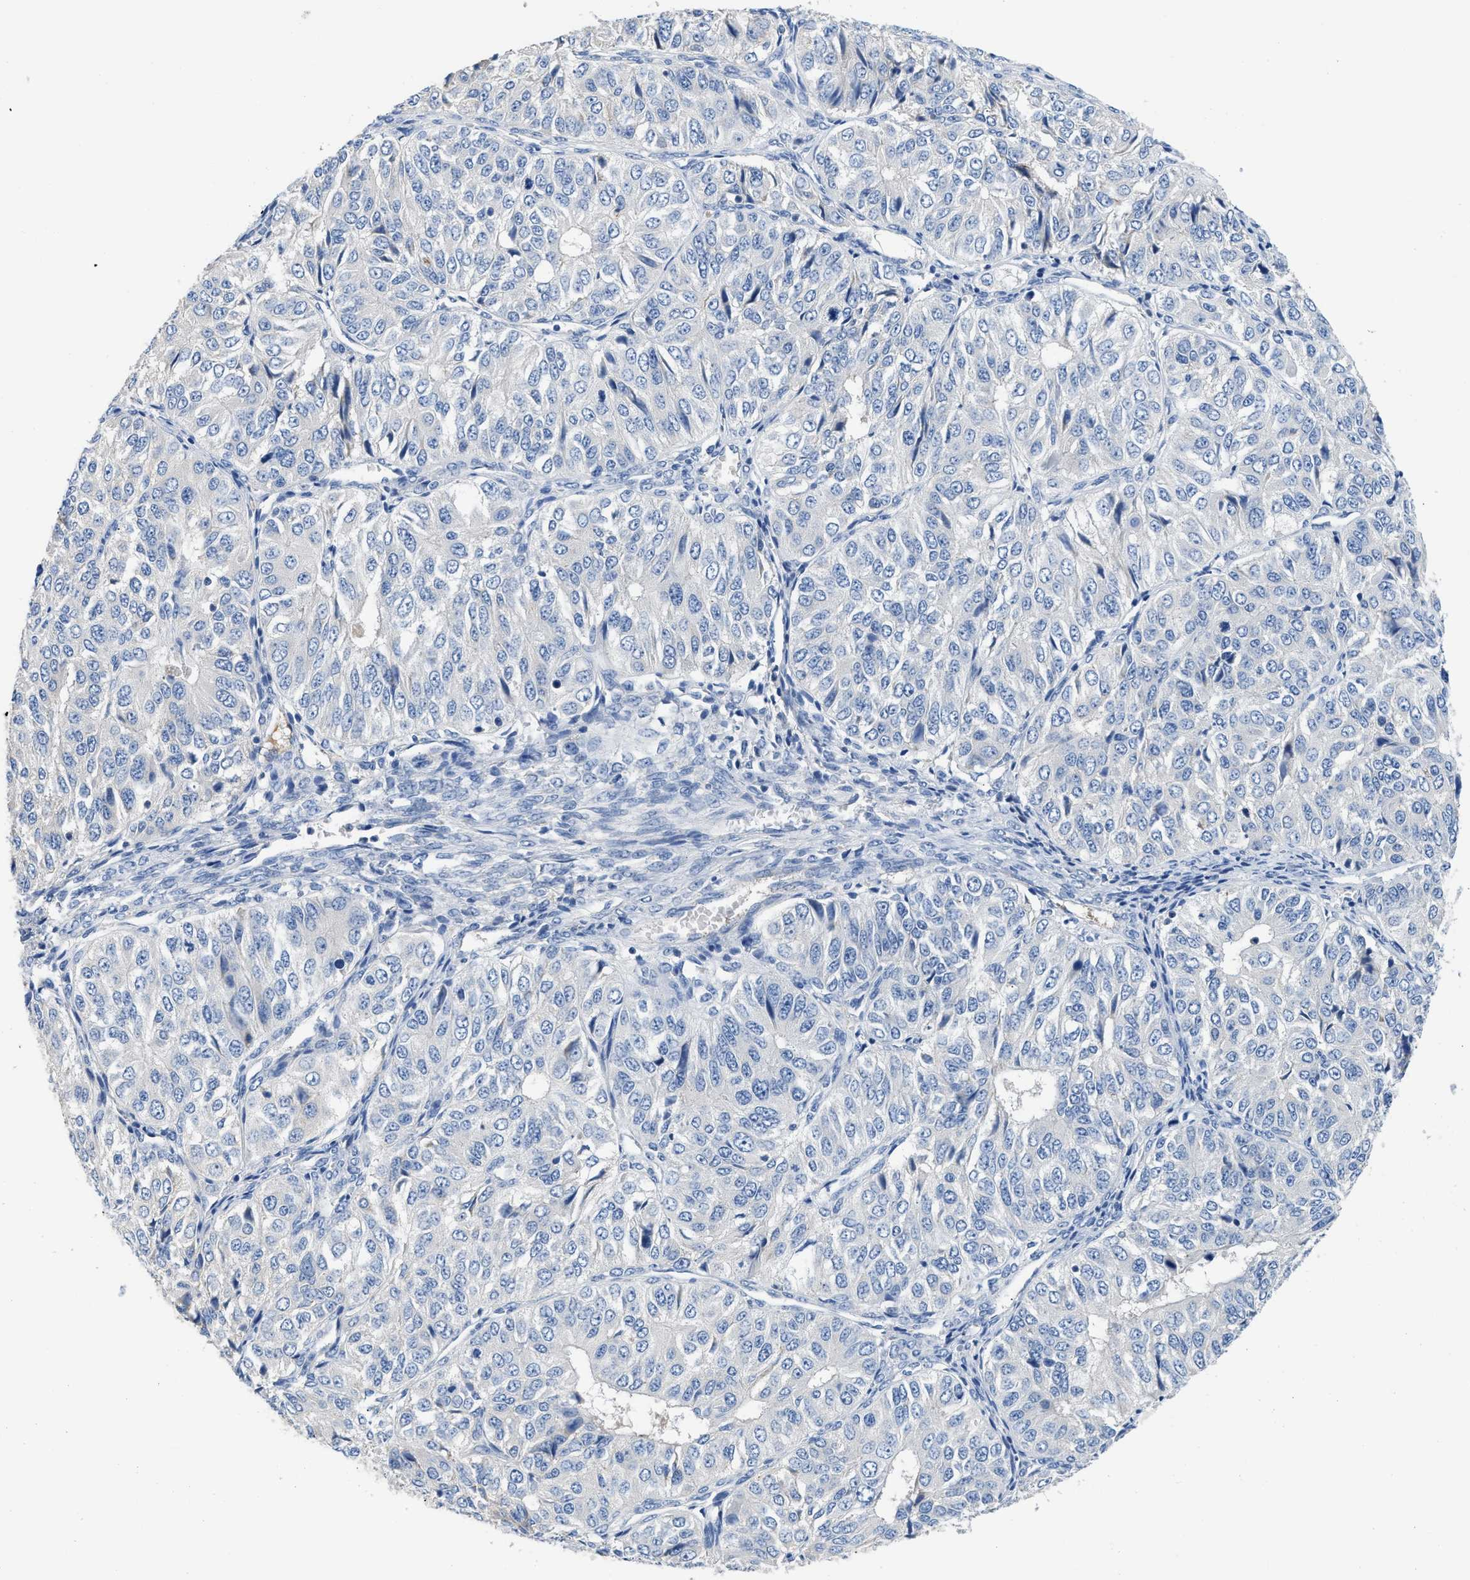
{"staining": {"intensity": "negative", "quantity": "none", "location": "none"}, "tissue": "ovarian cancer", "cell_type": "Tumor cells", "image_type": "cancer", "snomed": [{"axis": "morphology", "description": "Carcinoma, endometroid"}, {"axis": "topography", "description": "Ovary"}], "caption": "High magnification brightfield microscopy of ovarian cancer (endometroid carcinoma) stained with DAB (3,3'-diaminobenzidine) (brown) and counterstained with hematoxylin (blue): tumor cells show no significant positivity.", "gene": "C1S", "patient": {"sex": "female", "age": 51}}